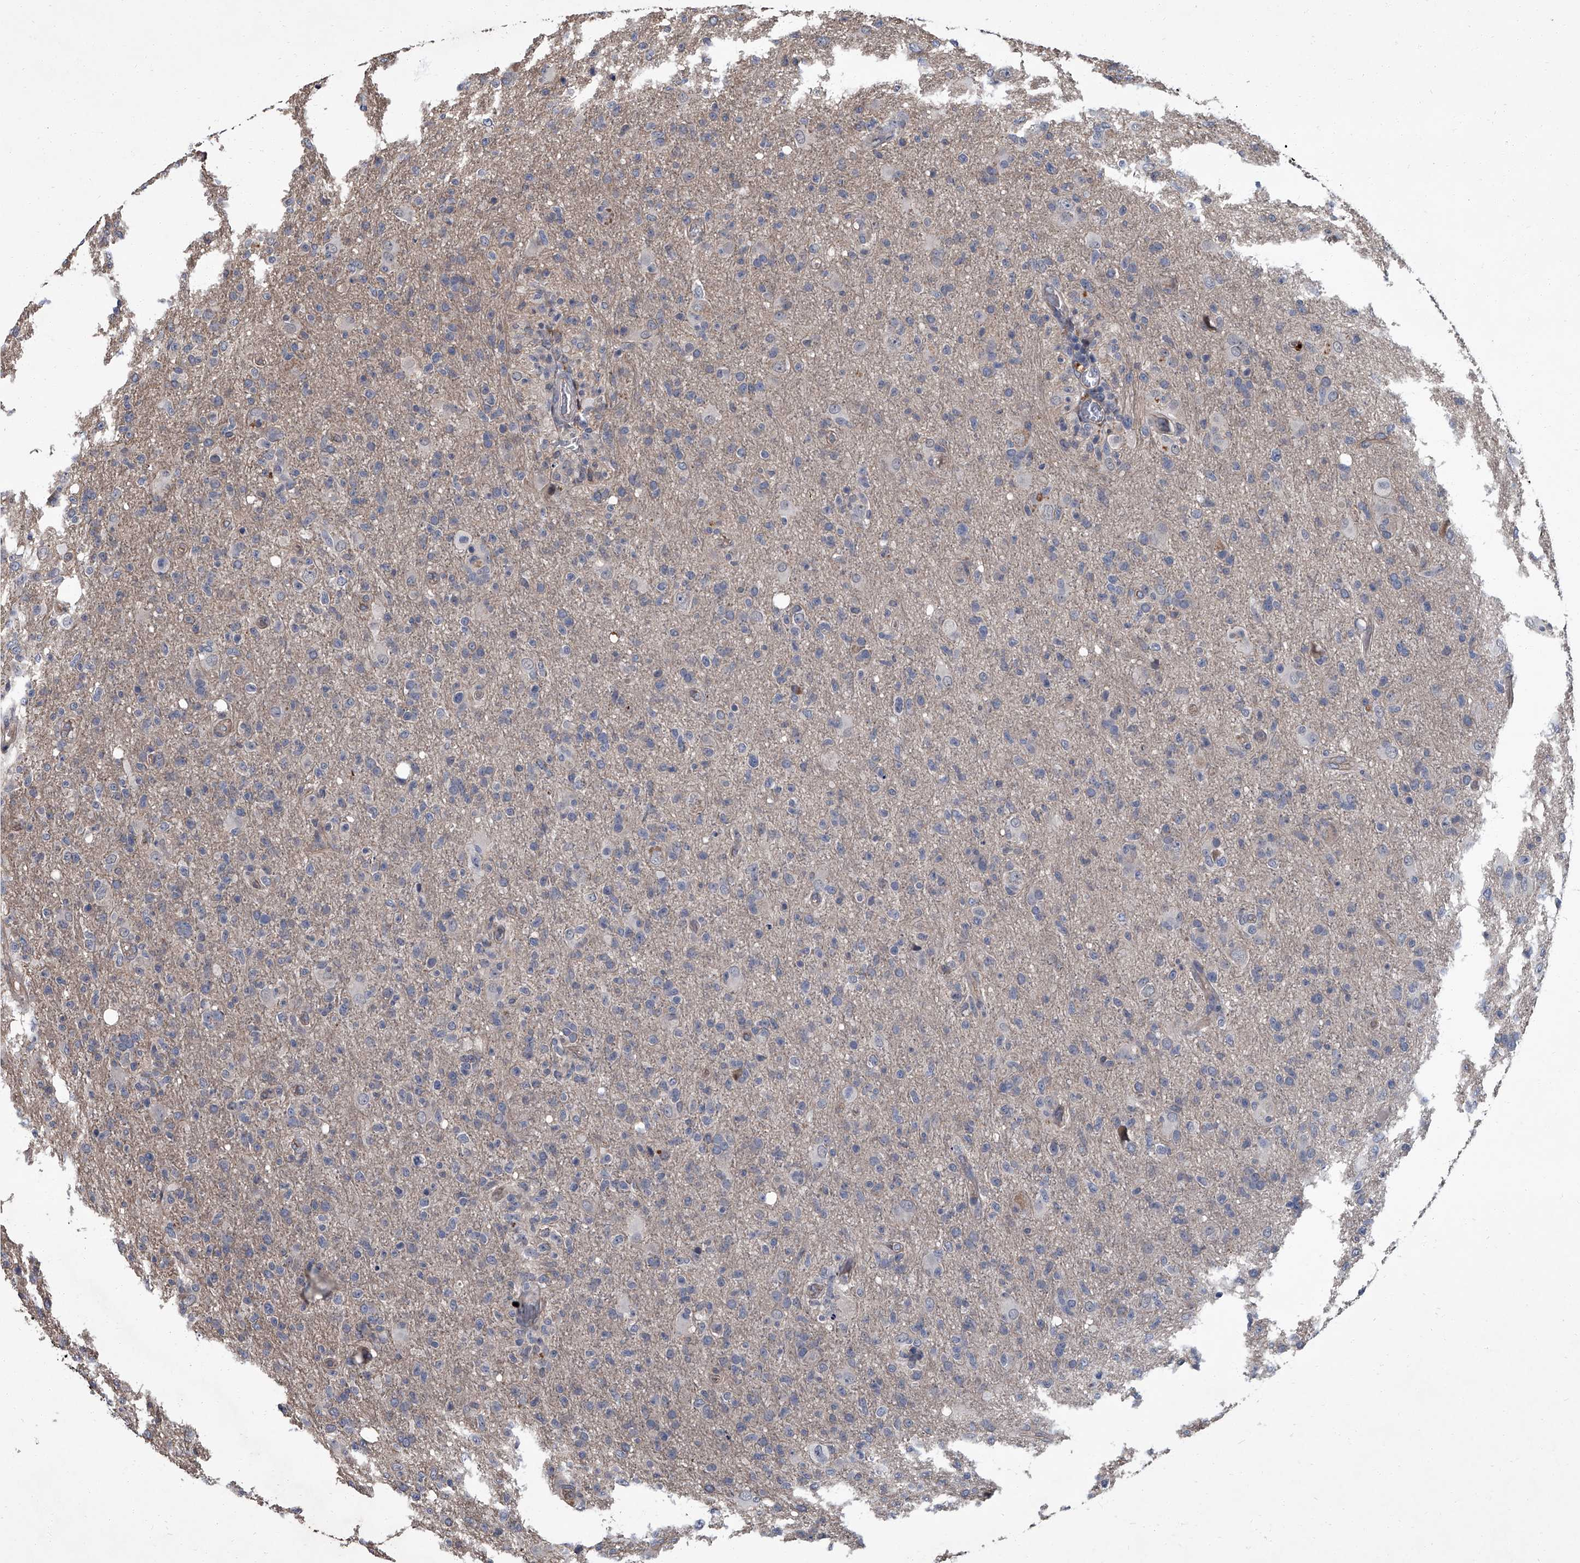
{"staining": {"intensity": "negative", "quantity": "none", "location": "none"}, "tissue": "glioma", "cell_type": "Tumor cells", "image_type": "cancer", "snomed": [{"axis": "morphology", "description": "Glioma, malignant, High grade"}, {"axis": "topography", "description": "Brain"}], "caption": "Immunohistochemistry micrograph of malignant high-grade glioma stained for a protein (brown), which displays no expression in tumor cells.", "gene": "SIRT4", "patient": {"sex": "female", "age": 57}}